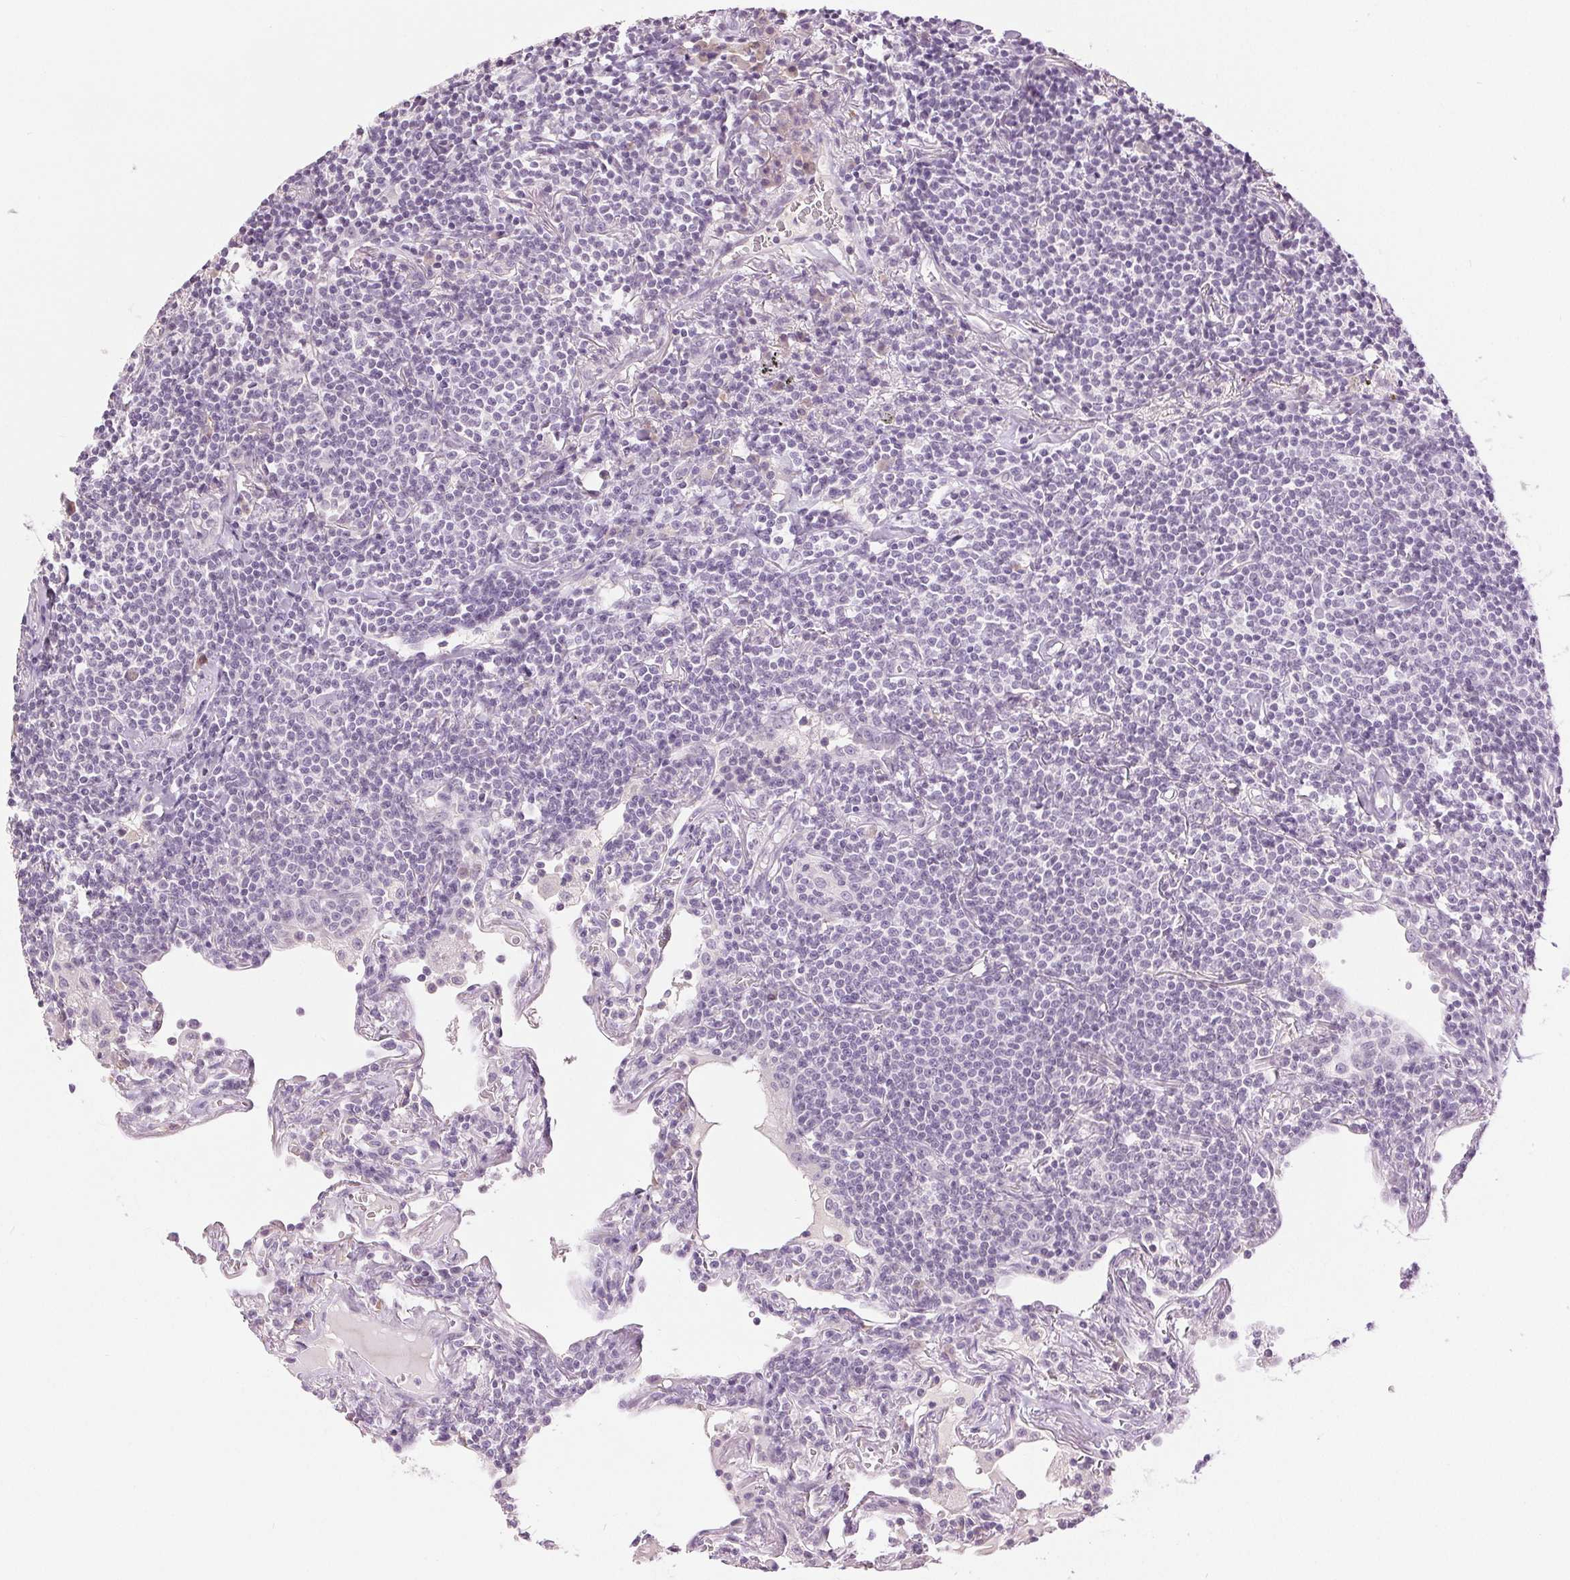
{"staining": {"intensity": "negative", "quantity": "none", "location": "none"}, "tissue": "lymphoma", "cell_type": "Tumor cells", "image_type": "cancer", "snomed": [{"axis": "morphology", "description": "Malignant lymphoma, non-Hodgkin's type, Low grade"}, {"axis": "topography", "description": "Lung"}], "caption": "This micrograph is of malignant lymphoma, non-Hodgkin's type (low-grade) stained with immunohistochemistry to label a protein in brown with the nuclei are counter-stained blue. There is no positivity in tumor cells.", "gene": "DSG3", "patient": {"sex": "female", "age": 71}}